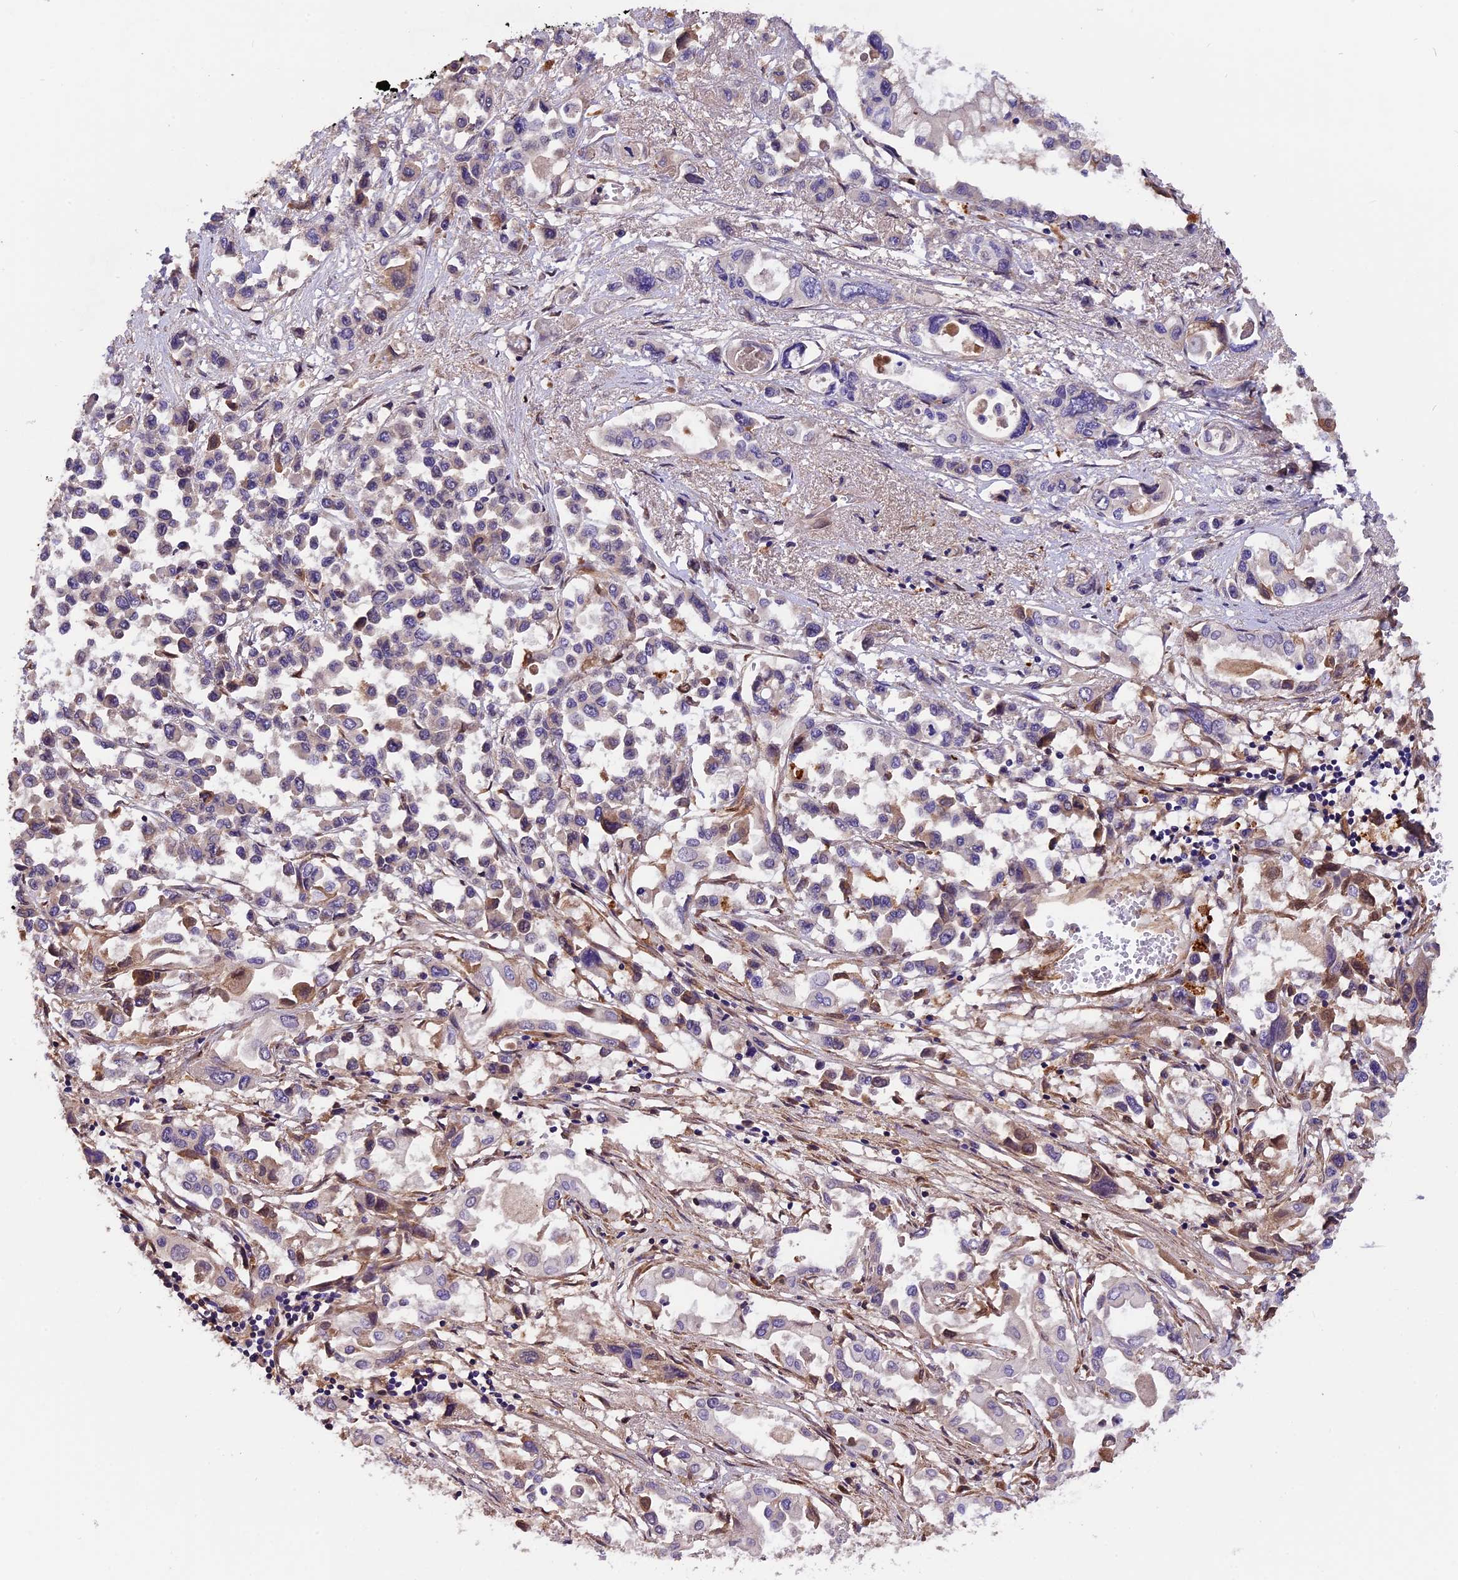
{"staining": {"intensity": "negative", "quantity": "none", "location": "none"}, "tissue": "pancreatic cancer", "cell_type": "Tumor cells", "image_type": "cancer", "snomed": [{"axis": "morphology", "description": "Adenocarcinoma, NOS"}, {"axis": "topography", "description": "Pancreas"}], "caption": "High power microscopy micrograph of an immunohistochemistry image of pancreatic cancer, revealing no significant expression in tumor cells. (Immunohistochemistry, brightfield microscopy, high magnification).", "gene": "SETD6", "patient": {"sex": "male", "age": 92}}